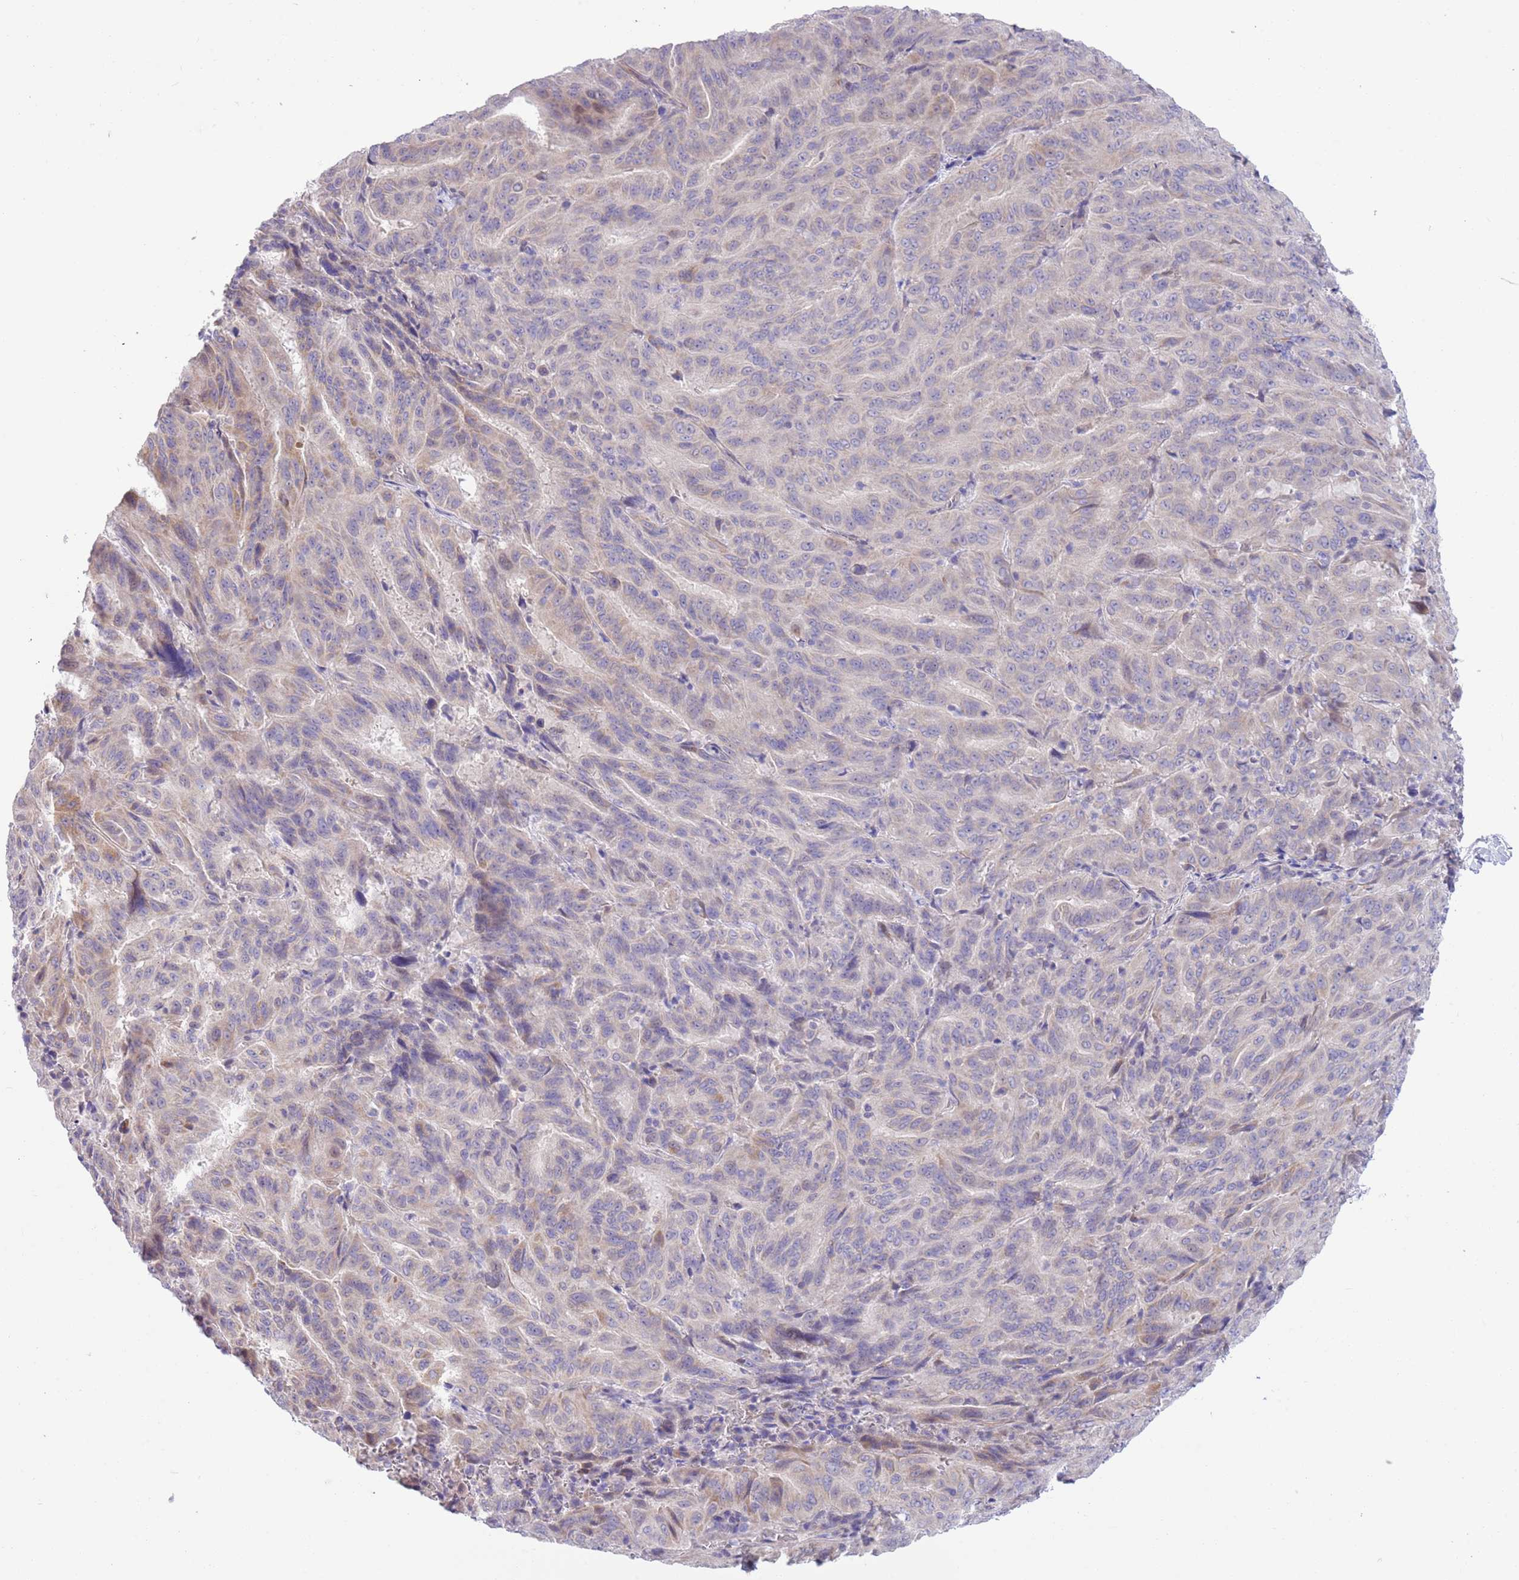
{"staining": {"intensity": "moderate", "quantity": "<25%", "location": "cytoplasmic/membranous"}, "tissue": "pancreatic cancer", "cell_type": "Tumor cells", "image_type": "cancer", "snomed": [{"axis": "morphology", "description": "Adenocarcinoma, NOS"}, {"axis": "topography", "description": "Pancreas"}], "caption": "Tumor cells reveal low levels of moderate cytoplasmic/membranous expression in about <25% of cells in pancreatic cancer.", "gene": "NET1", "patient": {"sex": "male", "age": 63}}